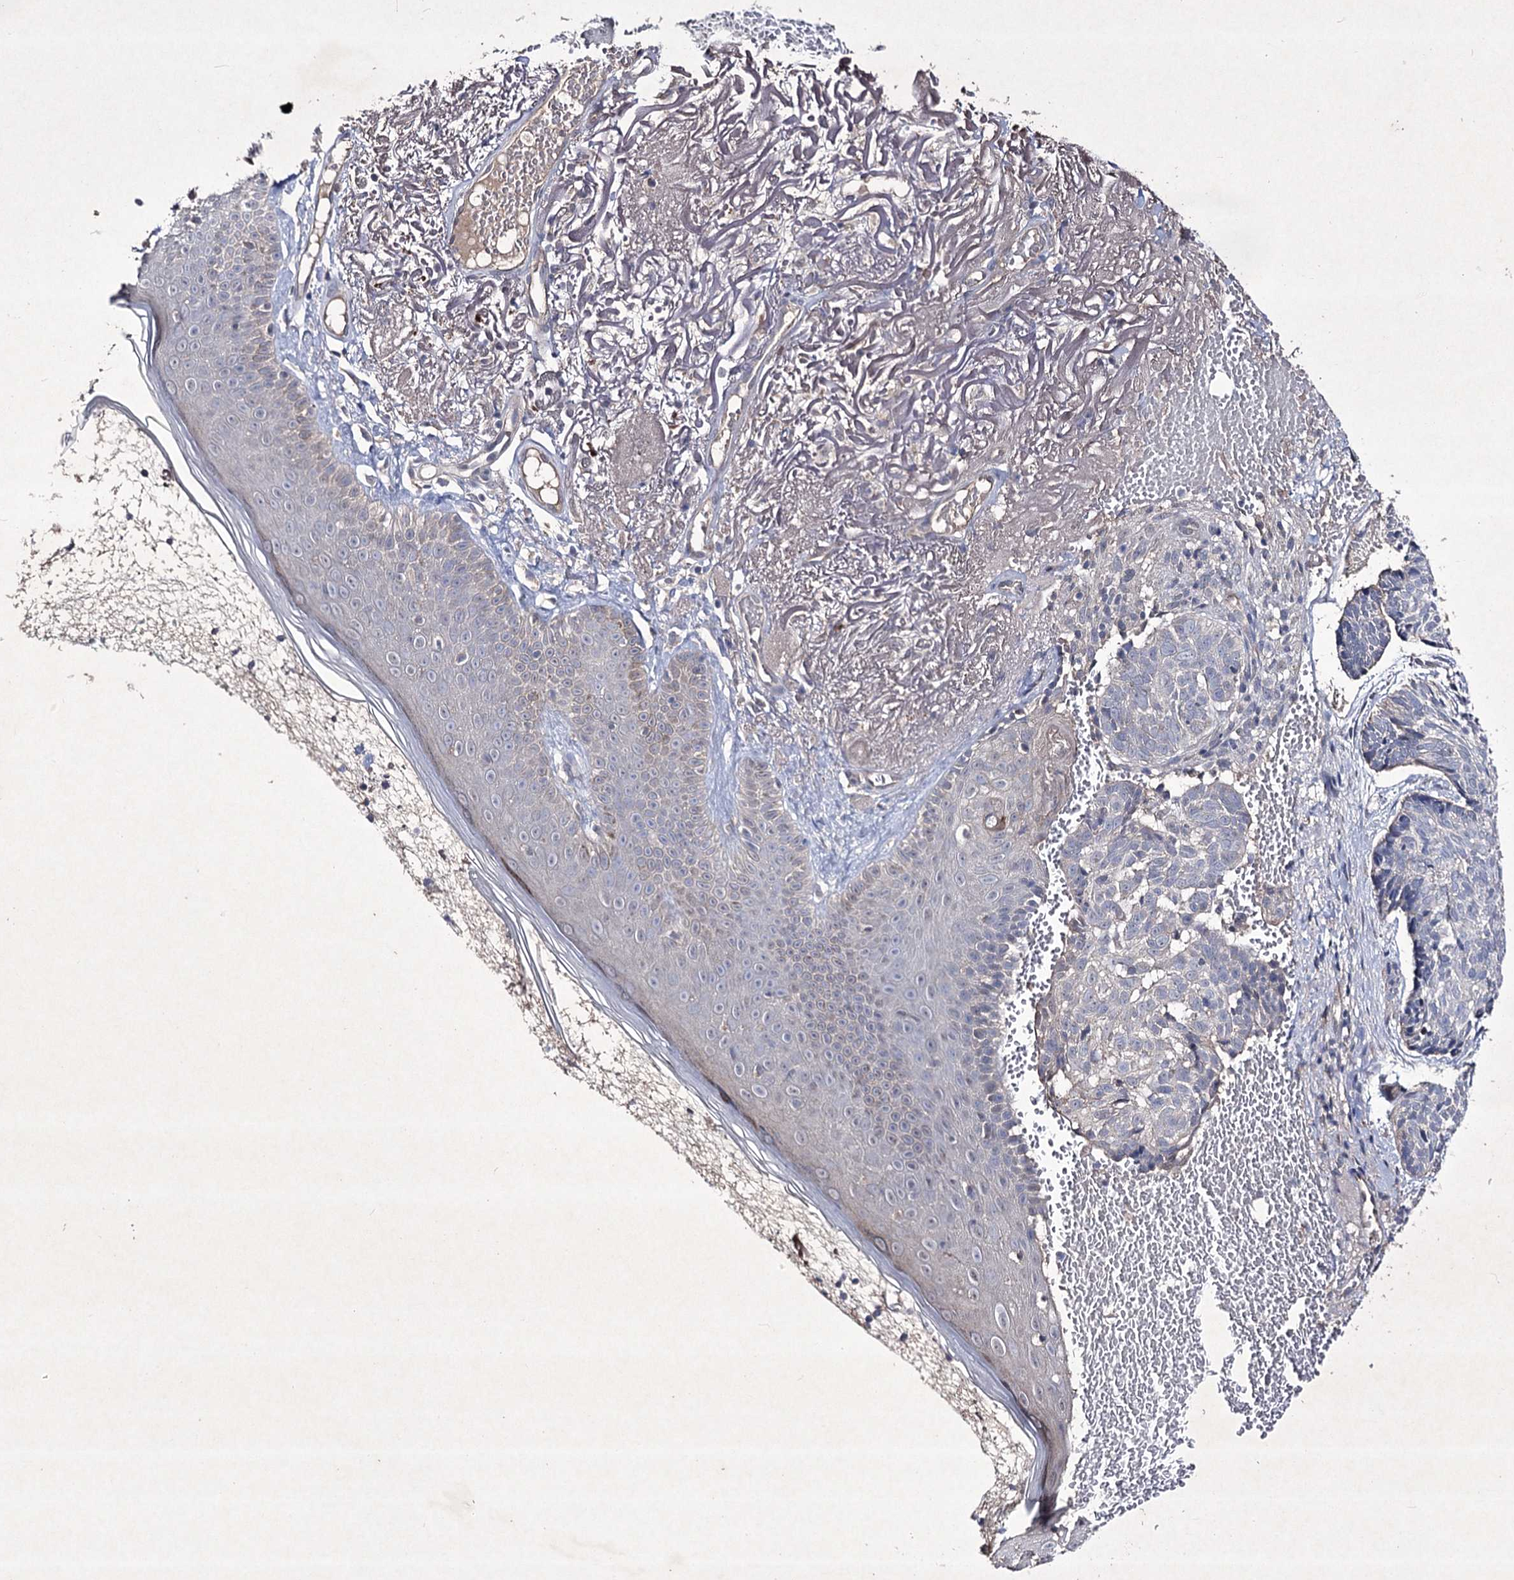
{"staining": {"intensity": "negative", "quantity": "none", "location": "none"}, "tissue": "skin cancer", "cell_type": "Tumor cells", "image_type": "cancer", "snomed": [{"axis": "morphology", "description": "Normal tissue, NOS"}, {"axis": "morphology", "description": "Basal cell carcinoma"}, {"axis": "topography", "description": "Skin"}], "caption": "A photomicrograph of skin cancer stained for a protein exhibits no brown staining in tumor cells.", "gene": "SEMA4G", "patient": {"sex": "male", "age": 66}}